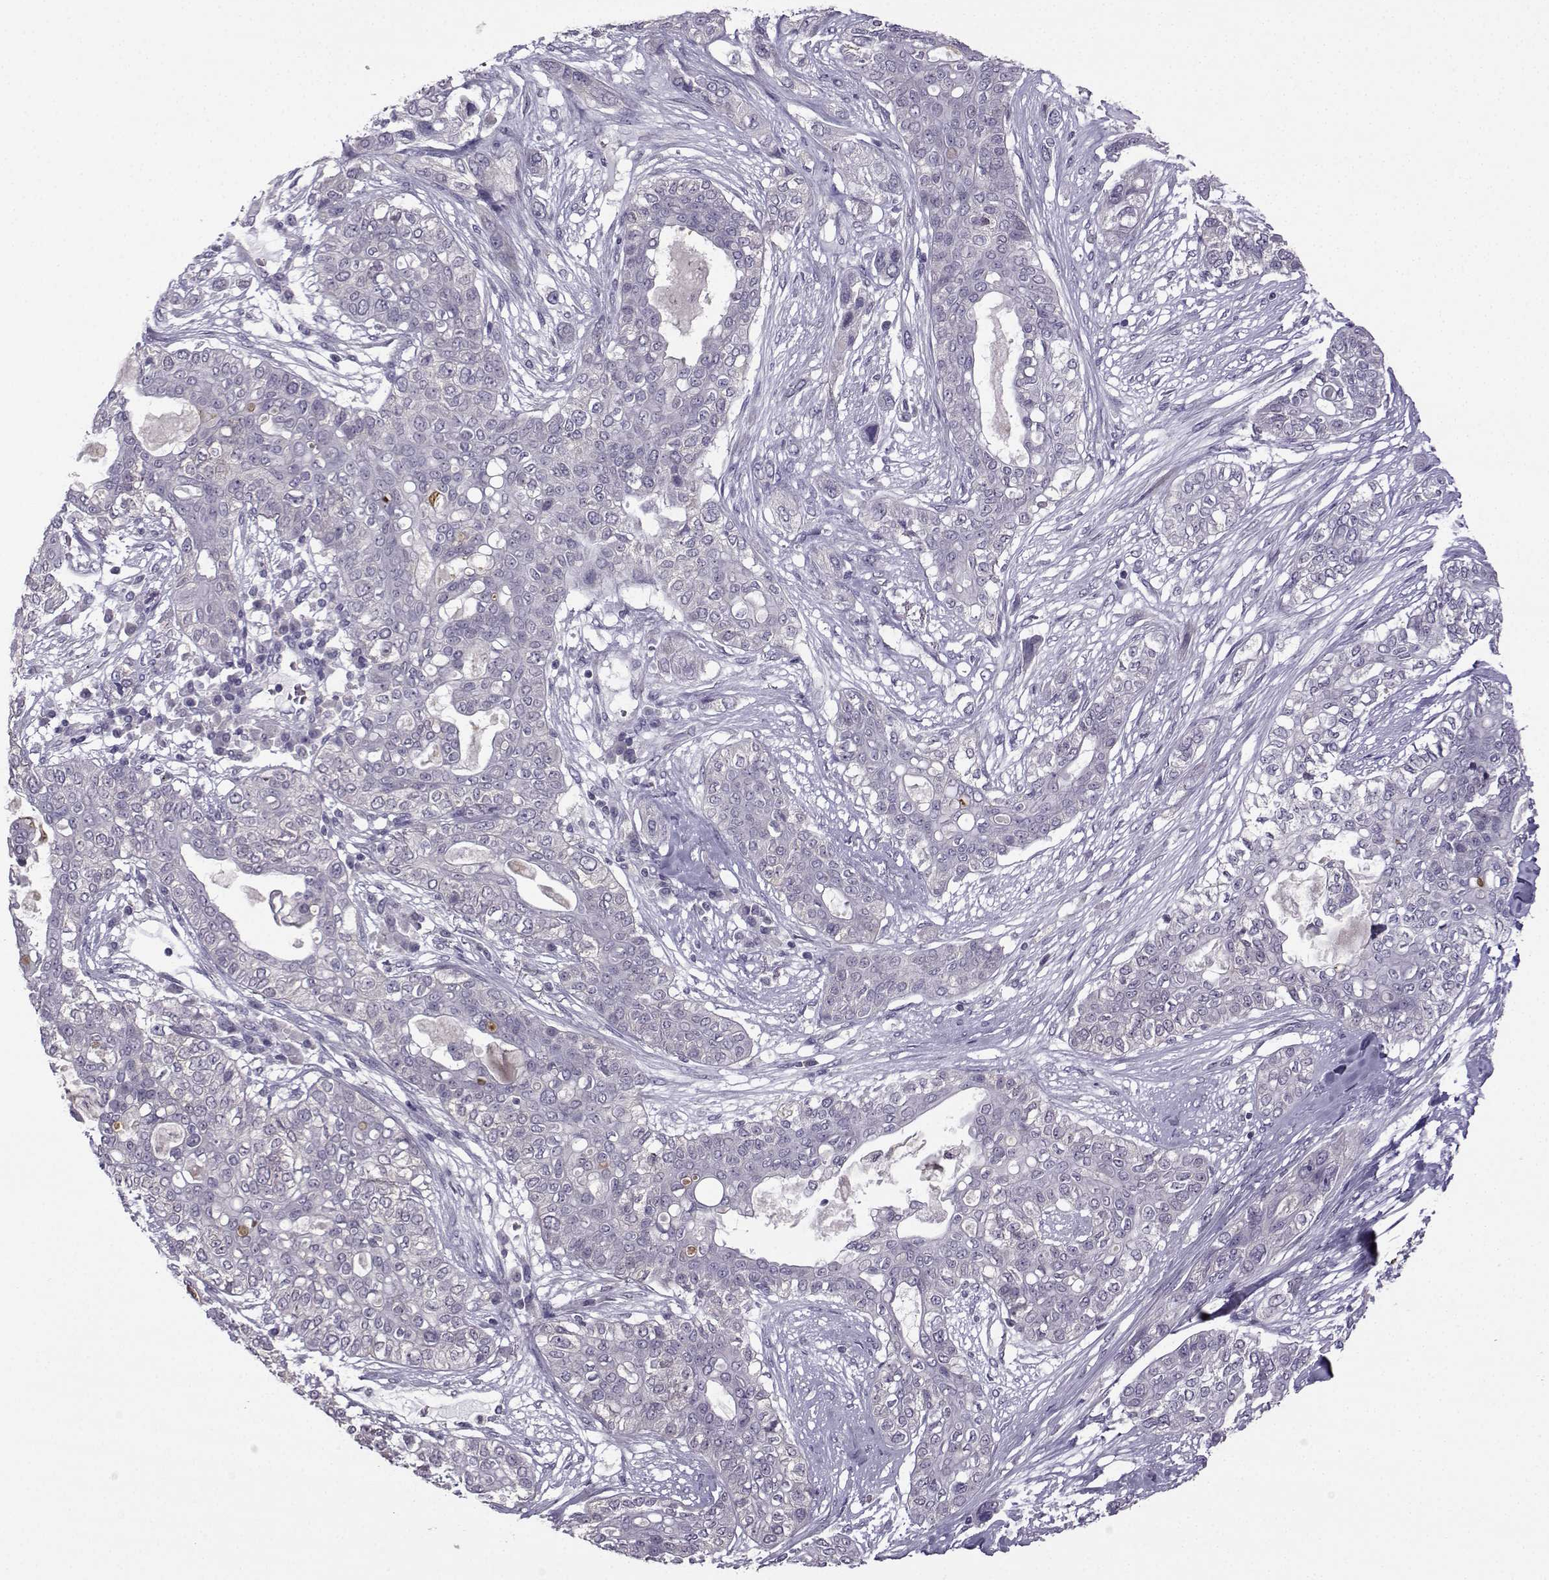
{"staining": {"intensity": "negative", "quantity": "none", "location": "none"}, "tissue": "lung cancer", "cell_type": "Tumor cells", "image_type": "cancer", "snomed": [{"axis": "morphology", "description": "Squamous cell carcinoma, NOS"}, {"axis": "topography", "description": "Lung"}], "caption": "Photomicrograph shows no protein positivity in tumor cells of lung cancer tissue.", "gene": "FCAMR", "patient": {"sex": "female", "age": 70}}